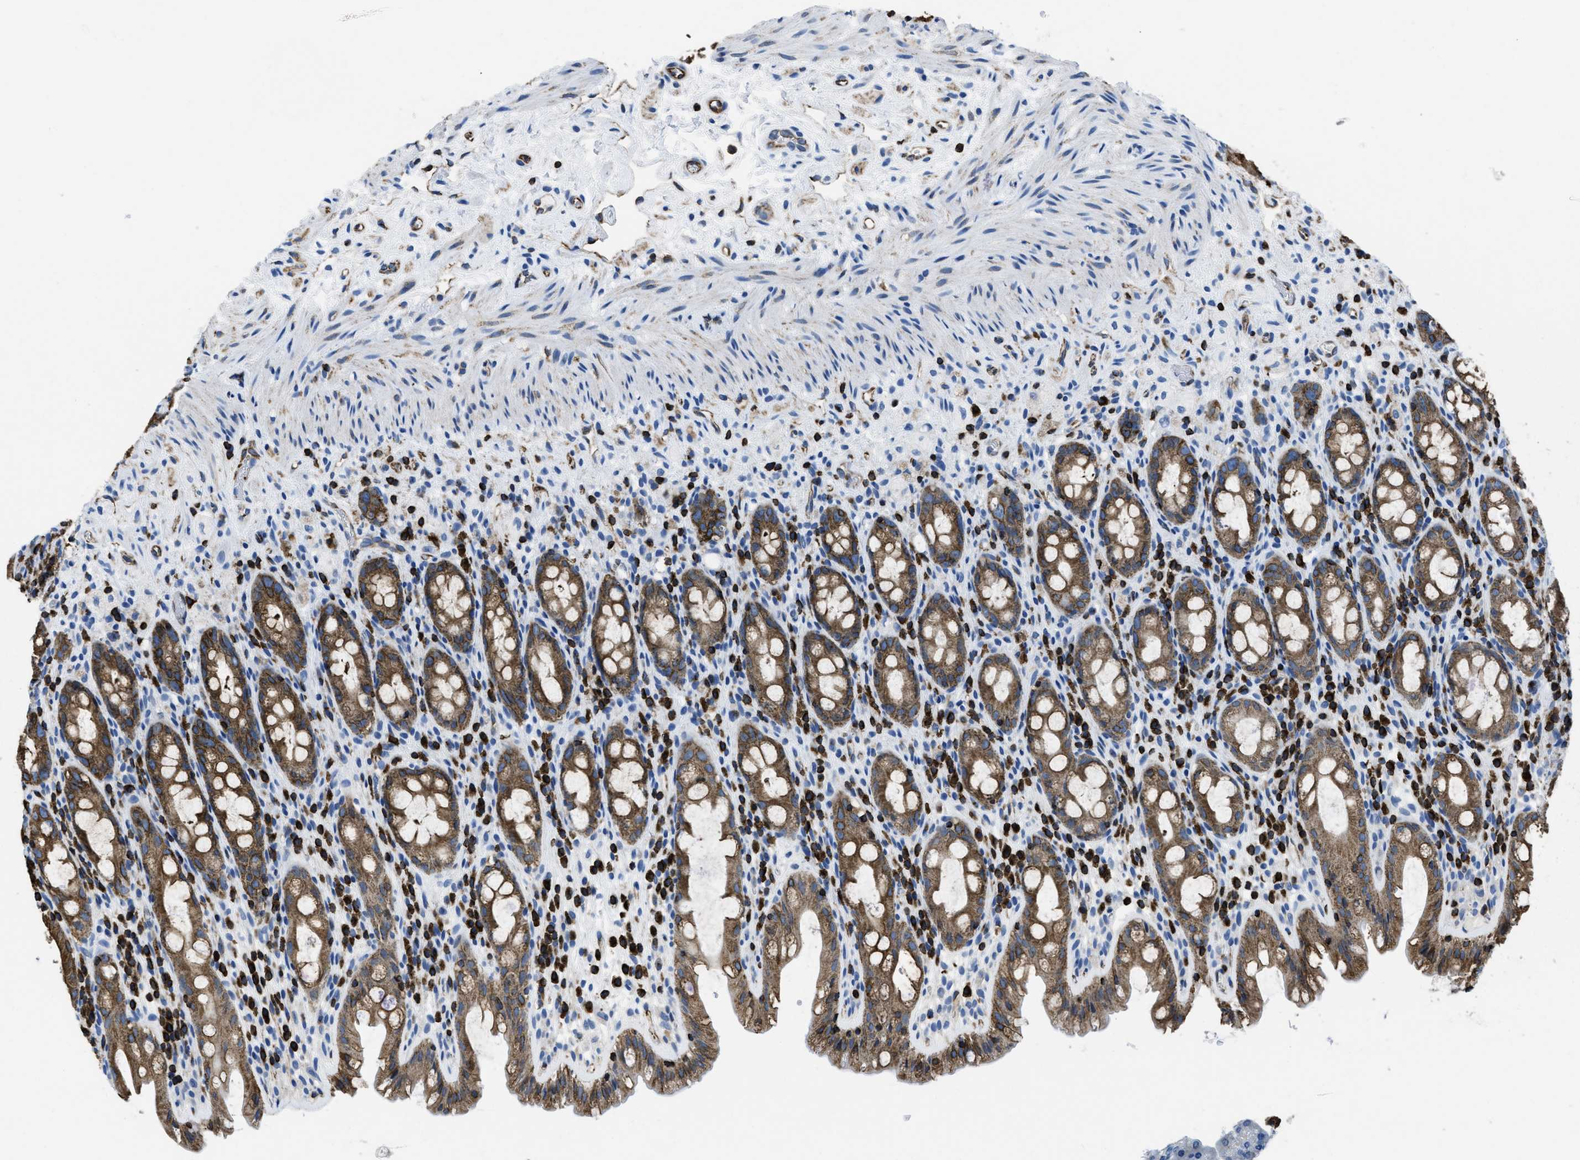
{"staining": {"intensity": "moderate", "quantity": "25%-75%", "location": "cytoplasmic/membranous"}, "tissue": "rectum", "cell_type": "Glandular cells", "image_type": "normal", "snomed": [{"axis": "morphology", "description": "Normal tissue, NOS"}, {"axis": "topography", "description": "Rectum"}], "caption": "Immunohistochemical staining of normal rectum reveals moderate cytoplasmic/membranous protein staining in approximately 25%-75% of glandular cells.", "gene": "ITGA3", "patient": {"sex": "male", "age": 44}}